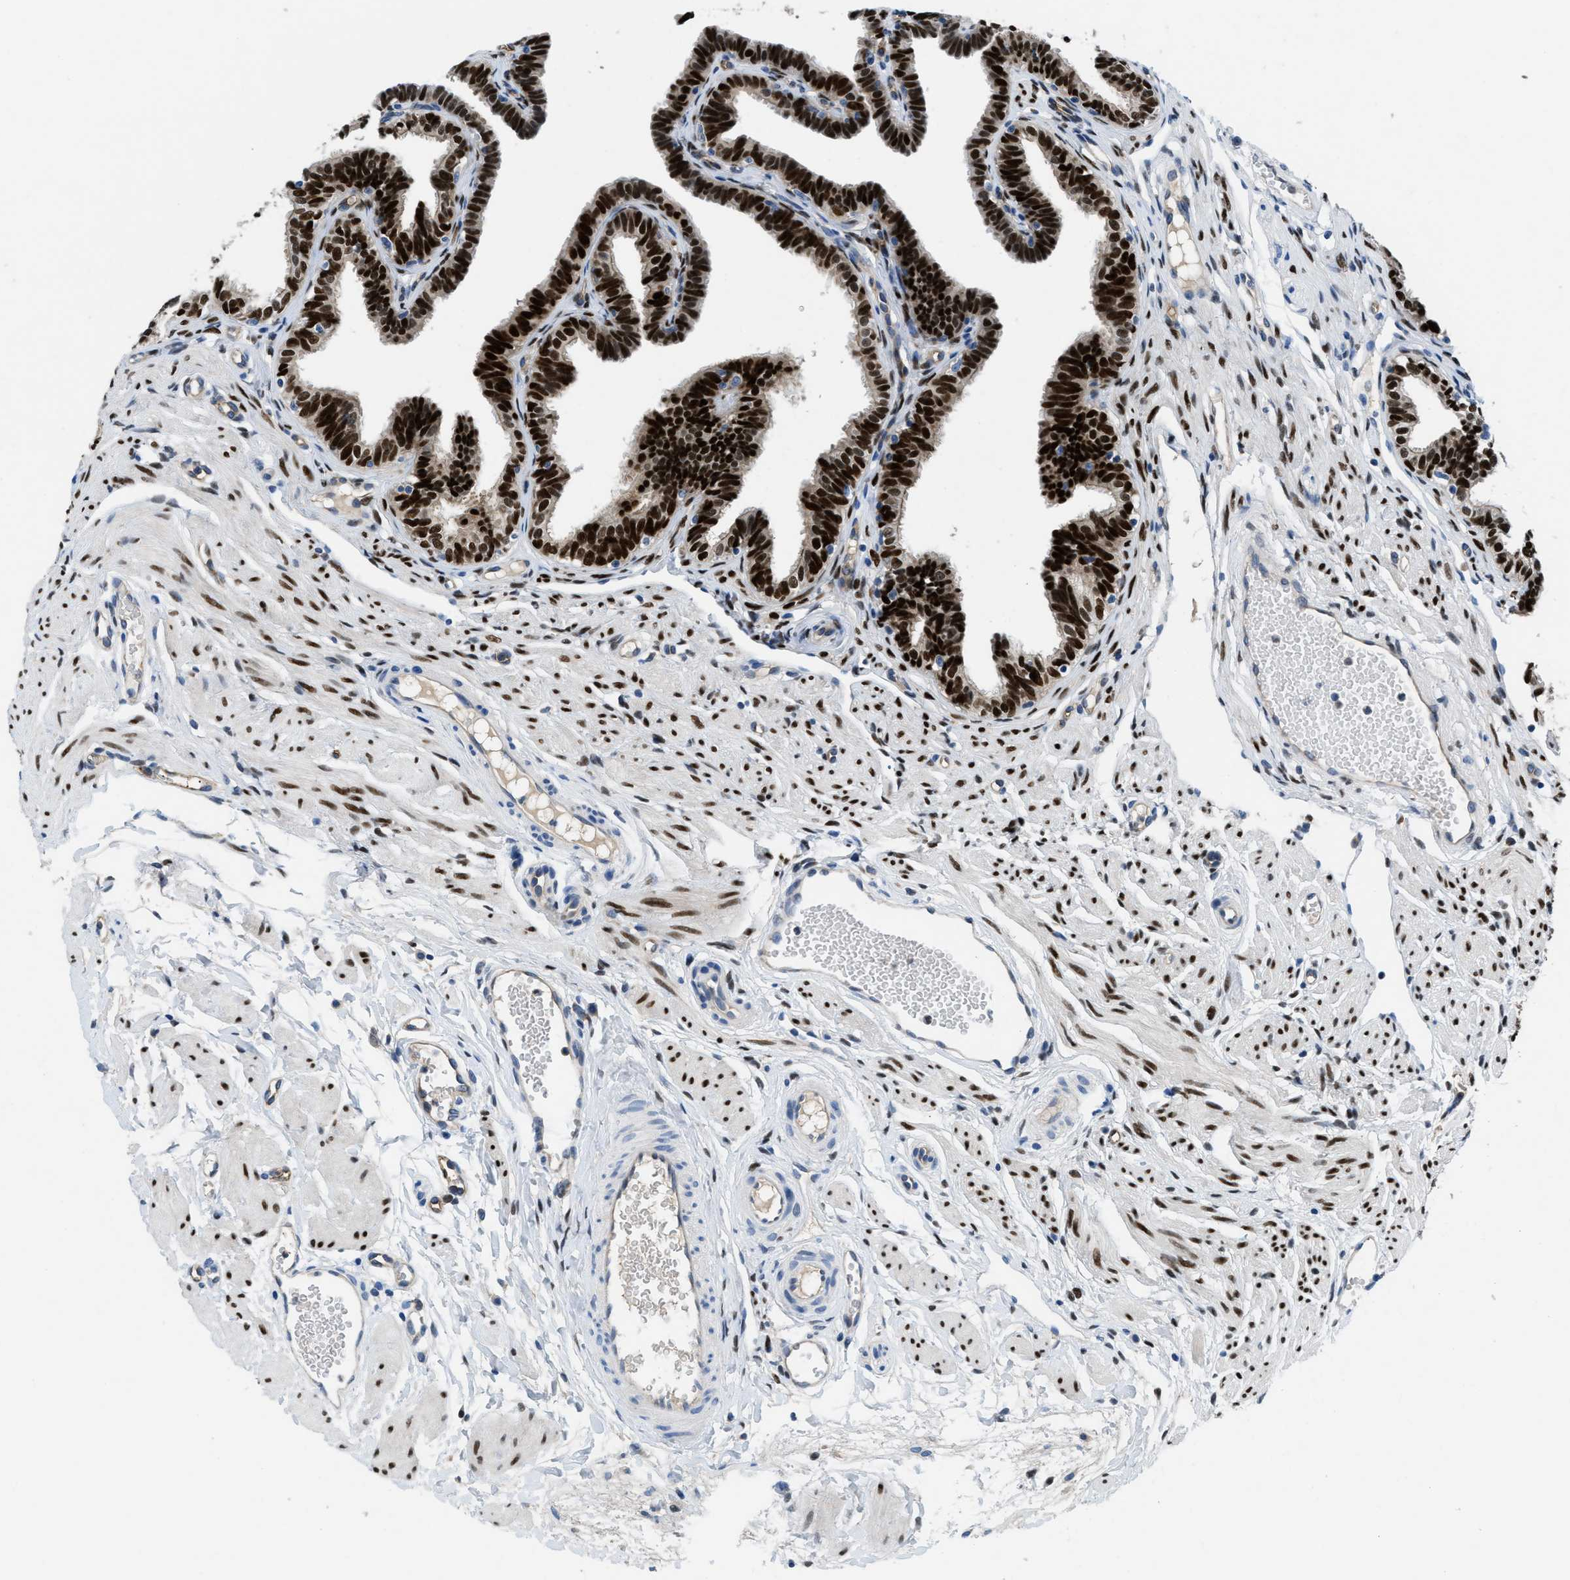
{"staining": {"intensity": "strong", "quantity": "25%-75%", "location": "nuclear"}, "tissue": "fallopian tube", "cell_type": "Glandular cells", "image_type": "normal", "snomed": [{"axis": "morphology", "description": "Normal tissue, NOS"}, {"axis": "topography", "description": "Fallopian tube"}, {"axis": "topography", "description": "Ovary"}], "caption": "Strong nuclear protein staining is identified in approximately 25%-75% of glandular cells in fallopian tube. (Stains: DAB (3,3'-diaminobenzidine) in brown, nuclei in blue, Microscopy: brightfield microscopy at high magnification).", "gene": "PGR", "patient": {"sex": "female", "age": 23}}